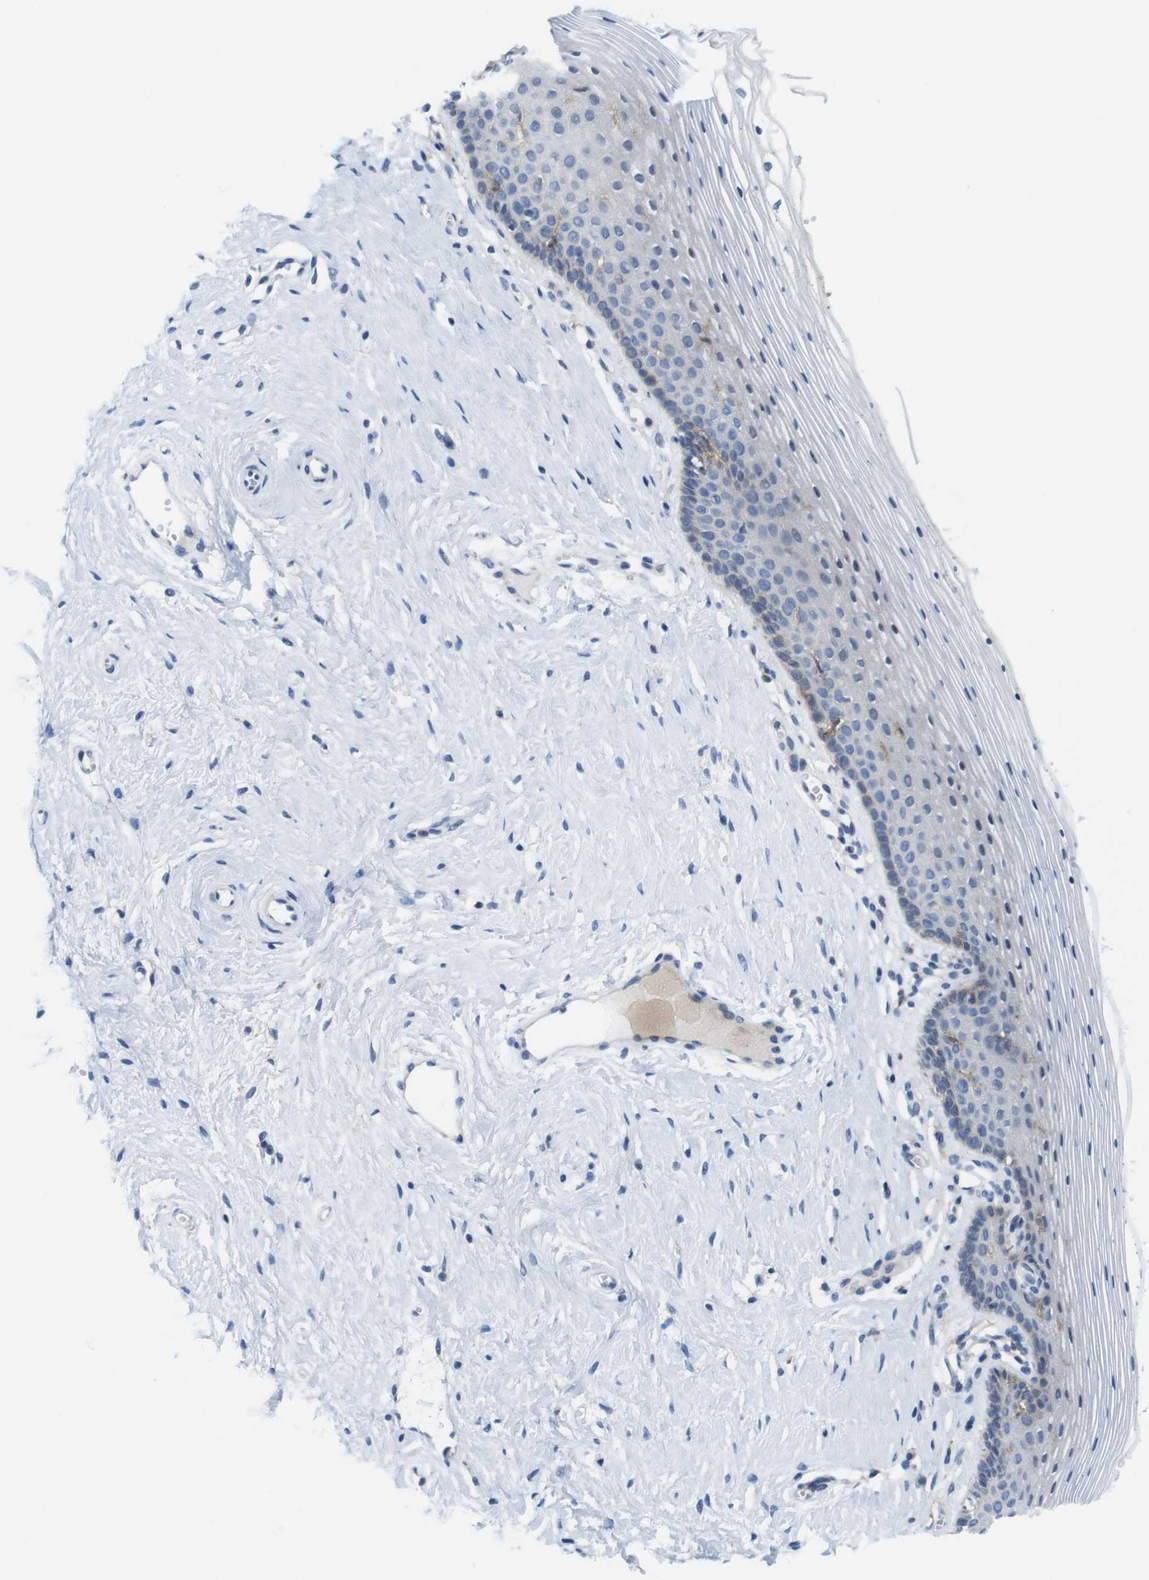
{"staining": {"intensity": "weak", "quantity": "<25%", "location": "cytoplasmic/membranous"}, "tissue": "vagina", "cell_type": "Squamous epithelial cells", "image_type": "normal", "snomed": [{"axis": "morphology", "description": "Normal tissue, NOS"}, {"axis": "topography", "description": "Vagina"}], "caption": "DAB immunohistochemical staining of benign vagina reveals no significant expression in squamous epithelial cells.", "gene": "CD300C", "patient": {"sex": "female", "age": 32}}